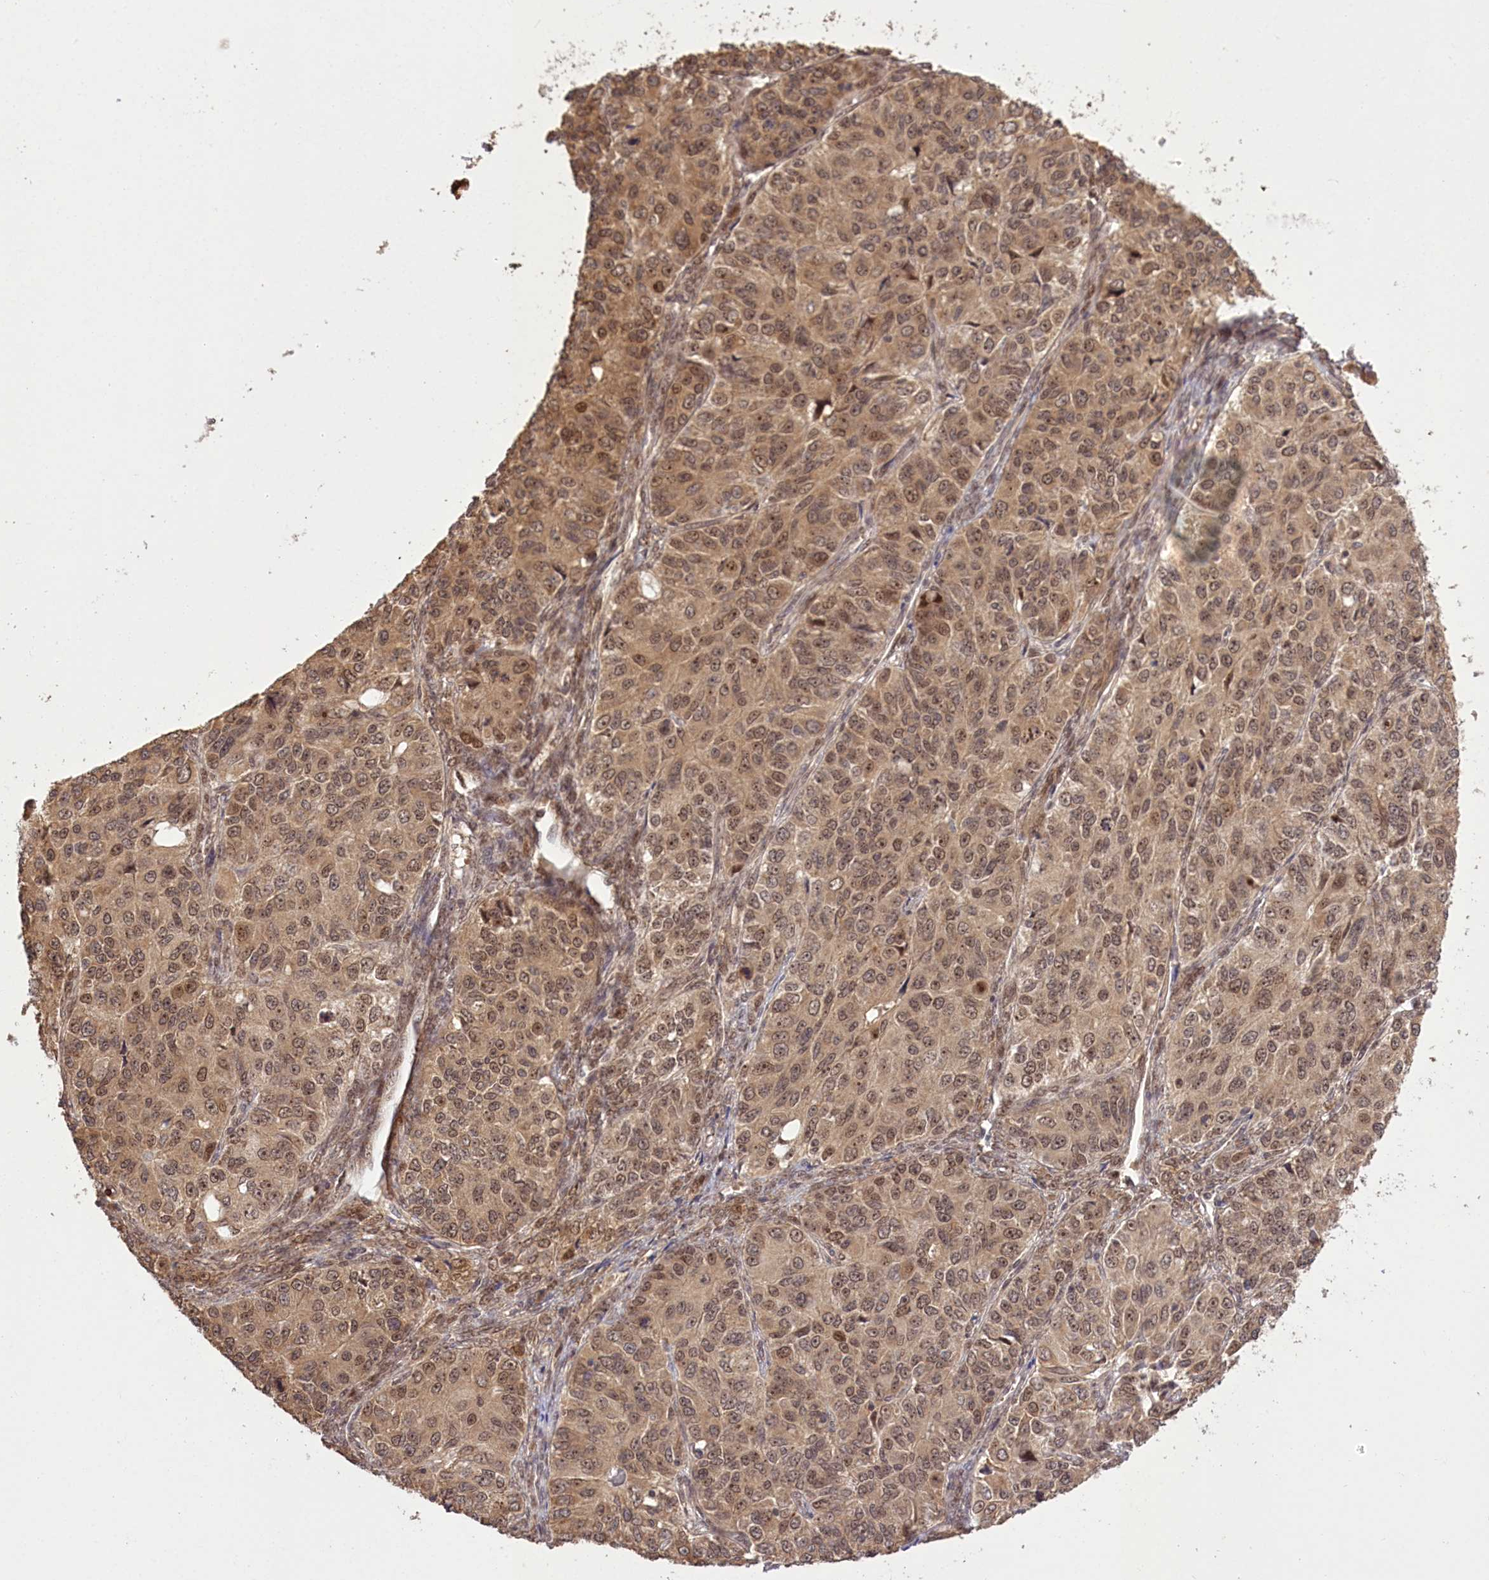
{"staining": {"intensity": "moderate", "quantity": ">75%", "location": "cytoplasmic/membranous,nuclear"}, "tissue": "ovarian cancer", "cell_type": "Tumor cells", "image_type": "cancer", "snomed": [{"axis": "morphology", "description": "Carcinoma, endometroid"}, {"axis": "topography", "description": "Ovary"}], "caption": "Moderate cytoplasmic/membranous and nuclear staining for a protein is seen in about >75% of tumor cells of ovarian endometroid carcinoma using immunohistochemistry (IHC).", "gene": "SERGEF", "patient": {"sex": "female", "age": 51}}